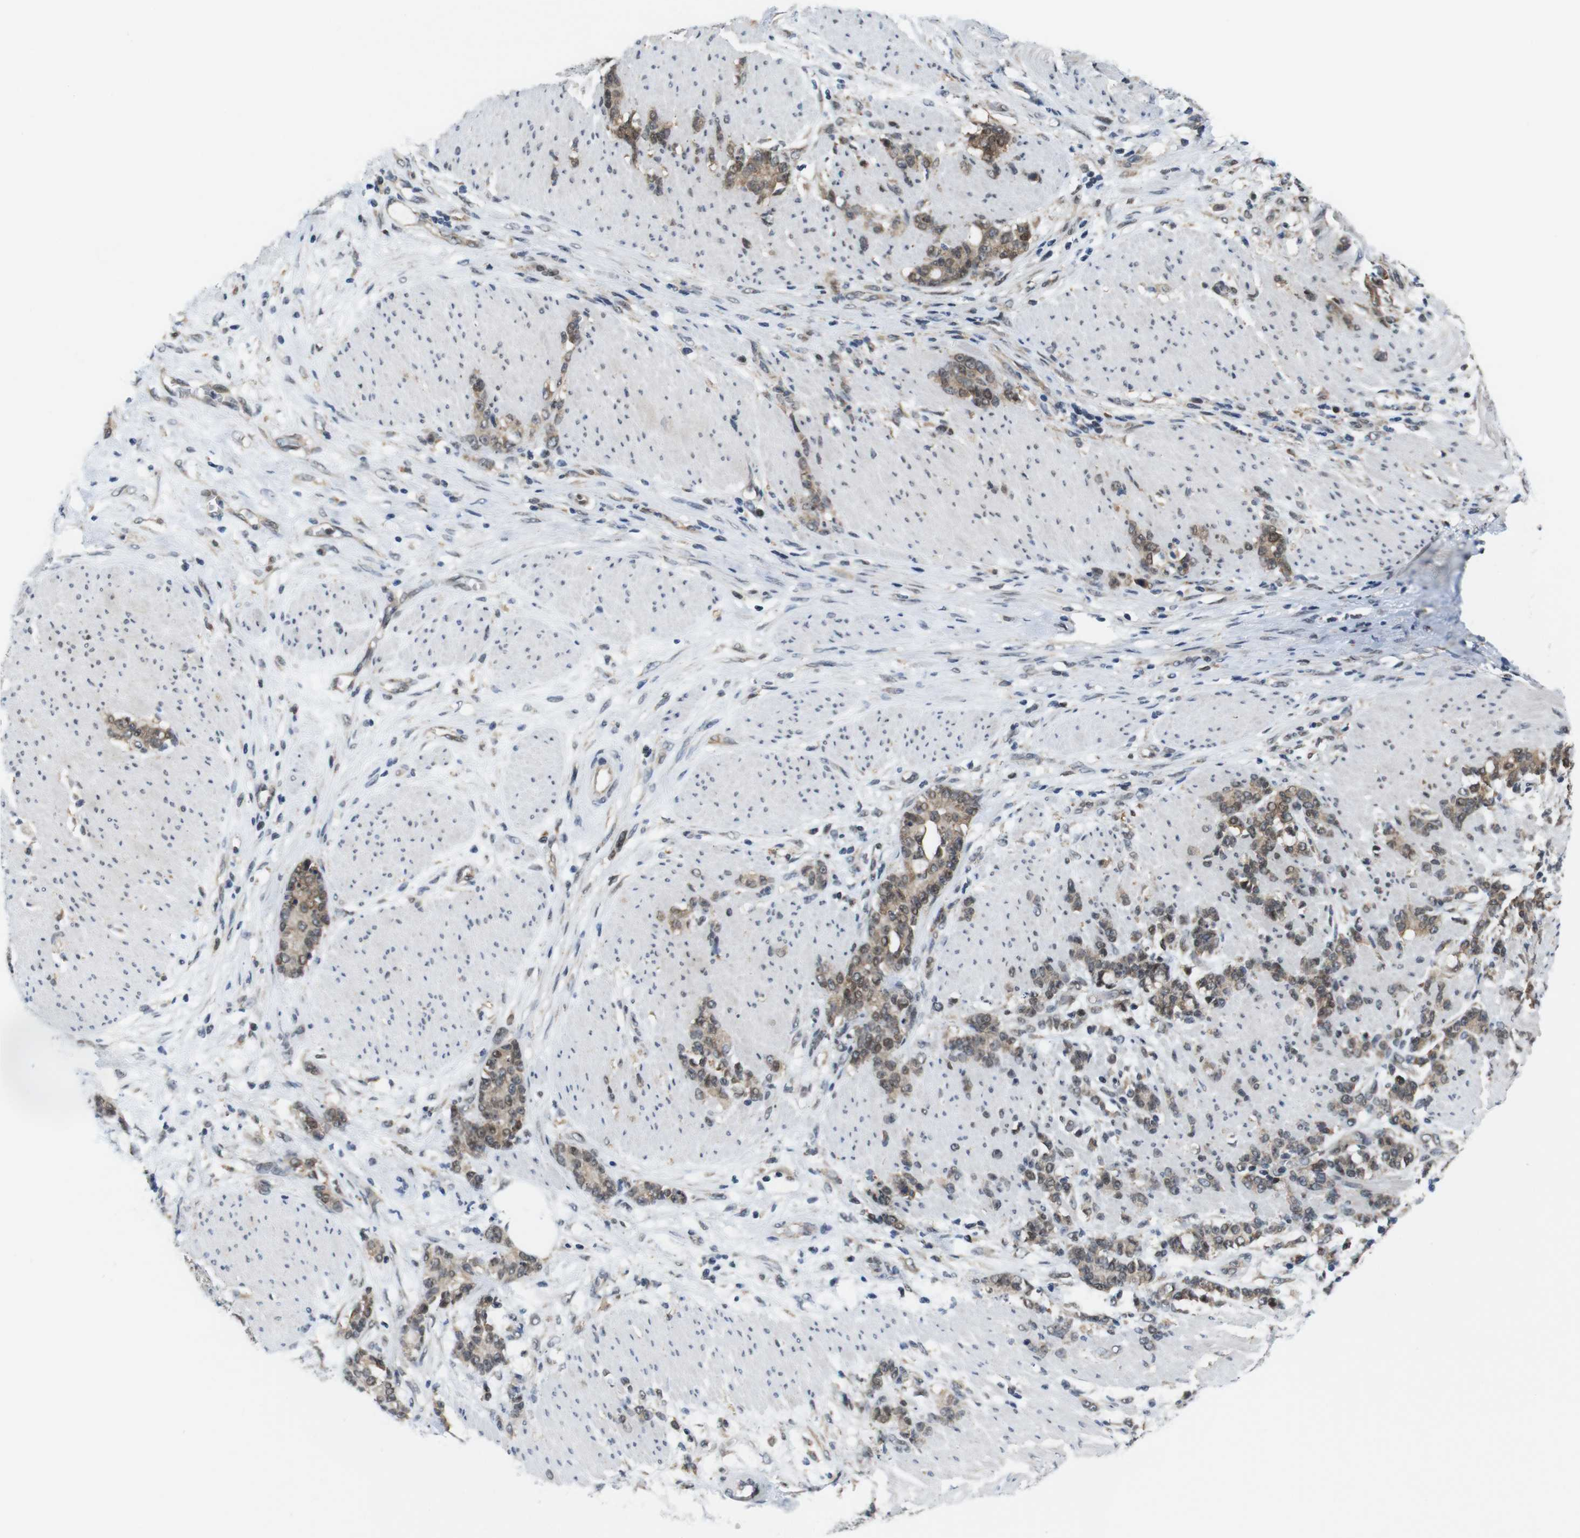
{"staining": {"intensity": "moderate", "quantity": ">75%", "location": "cytoplasmic/membranous,nuclear"}, "tissue": "stomach cancer", "cell_type": "Tumor cells", "image_type": "cancer", "snomed": [{"axis": "morphology", "description": "Adenocarcinoma, NOS"}, {"axis": "topography", "description": "Stomach, lower"}], "caption": "Protein staining by immunohistochemistry displays moderate cytoplasmic/membranous and nuclear positivity in about >75% of tumor cells in adenocarcinoma (stomach).", "gene": "PNMA8A", "patient": {"sex": "male", "age": 88}}